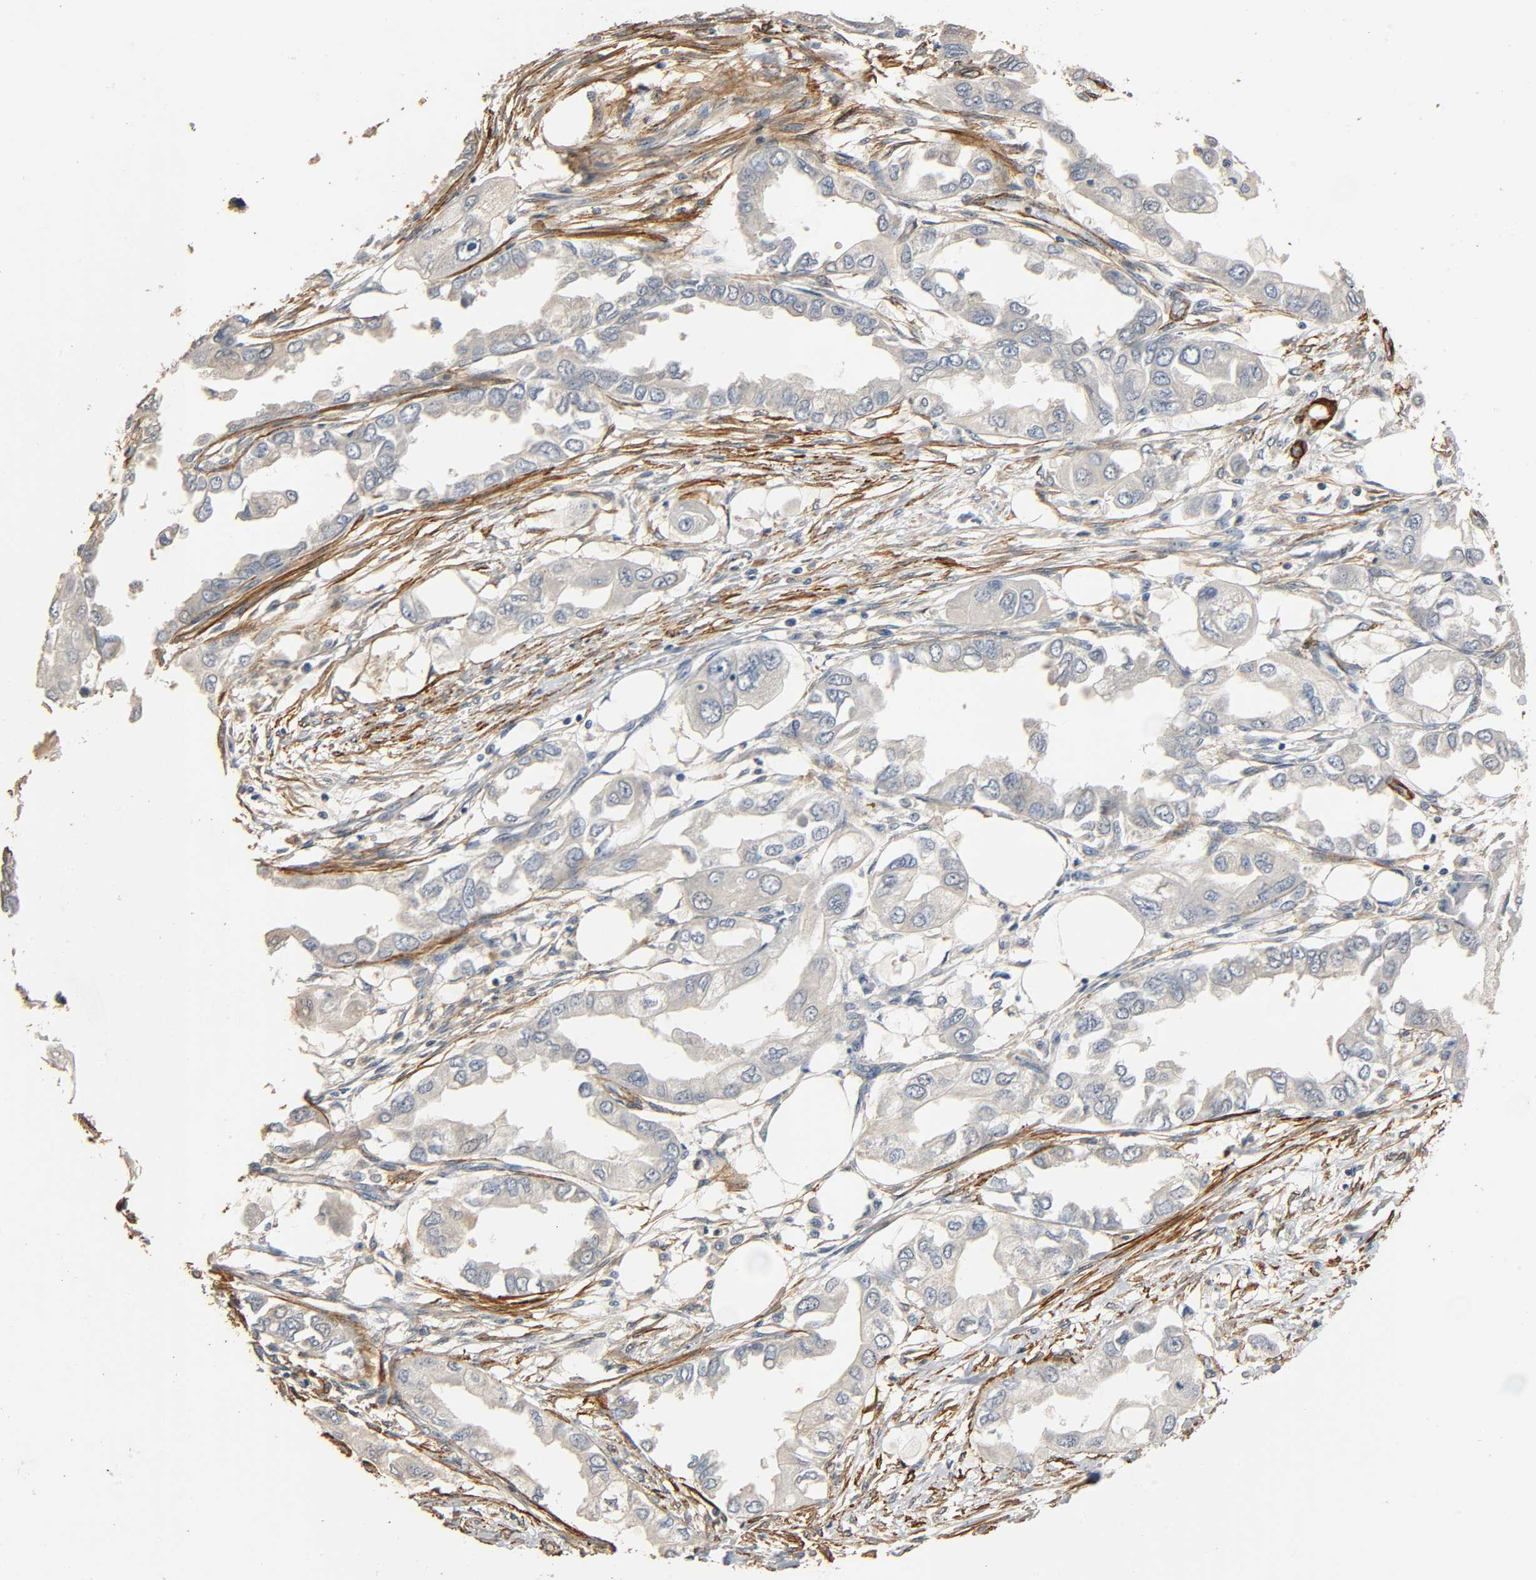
{"staining": {"intensity": "weak", "quantity": ">75%", "location": "cytoplasmic/membranous"}, "tissue": "endometrial cancer", "cell_type": "Tumor cells", "image_type": "cancer", "snomed": [{"axis": "morphology", "description": "Adenocarcinoma, NOS"}, {"axis": "topography", "description": "Endometrium"}], "caption": "DAB (3,3'-diaminobenzidine) immunohistochemical staining of human endometrial cancer (adenocarcinoma) reveals weak cytoplasmic/membranous protein staining in about >75% of tumor cells. (Brightfield microscopy of DAB IHC at high magnification).", "gene": "GSTA3", "patient": {"sex": "female", "age": 67}}